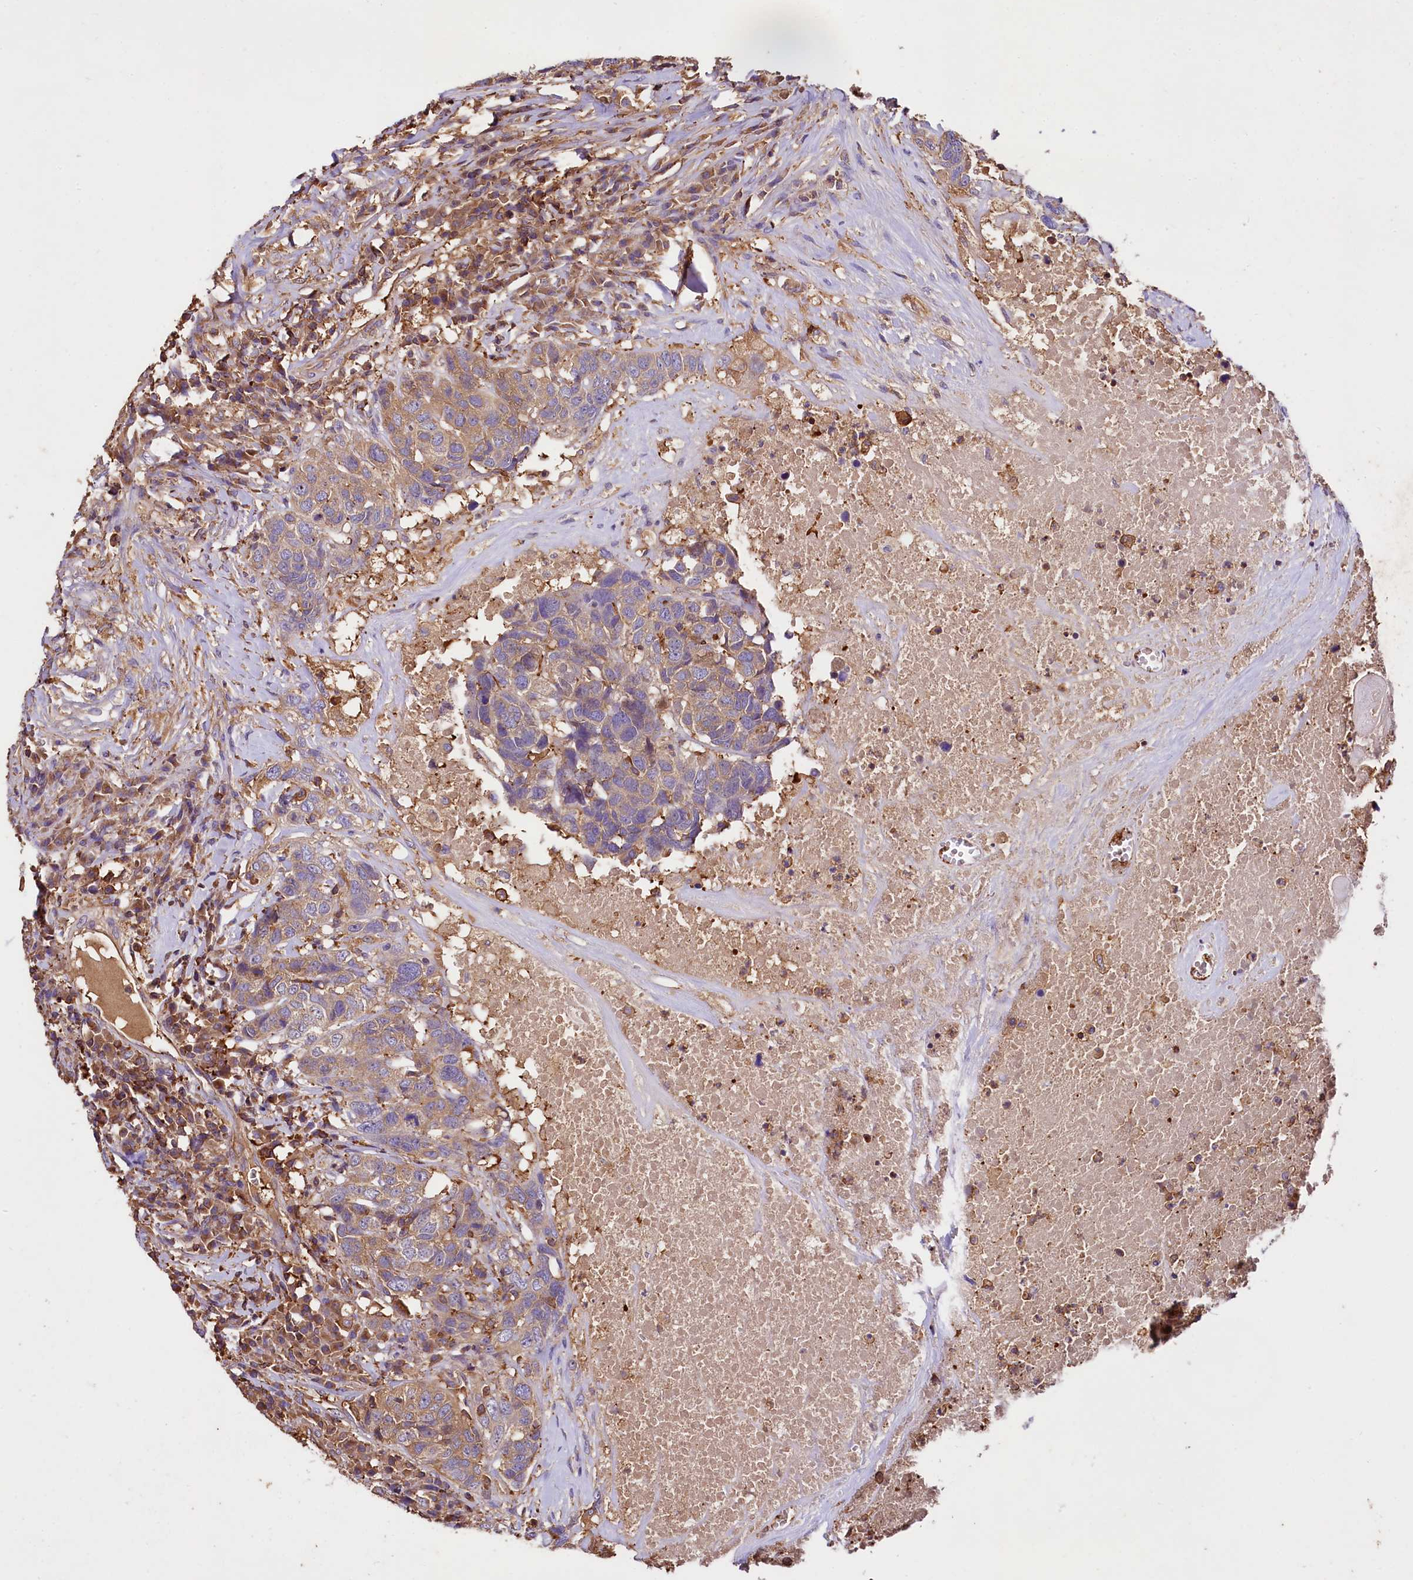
{"staining": {"intensity": "moderate", "quantity": "25%-75%", "location": "cytoplasmic/membranous"}, "tissue": "head and neck cancer", "cell_type": "Tumor cells", "image_type": "cancer", "snomed": [{"axis": "morphology", "description": "Squamous cell carcinoma, NOS"}, {"axis": "topography", "description": "Head-Neck"}], "caption": "Tumor cells reveal moderate cytoplasmic/membranous staining in approximately 25%-75% of cells in head and neck cancer (squamous cell carcinoma).", "gene": "RARS2", "patient": {"sex": "male", "age": 66}}